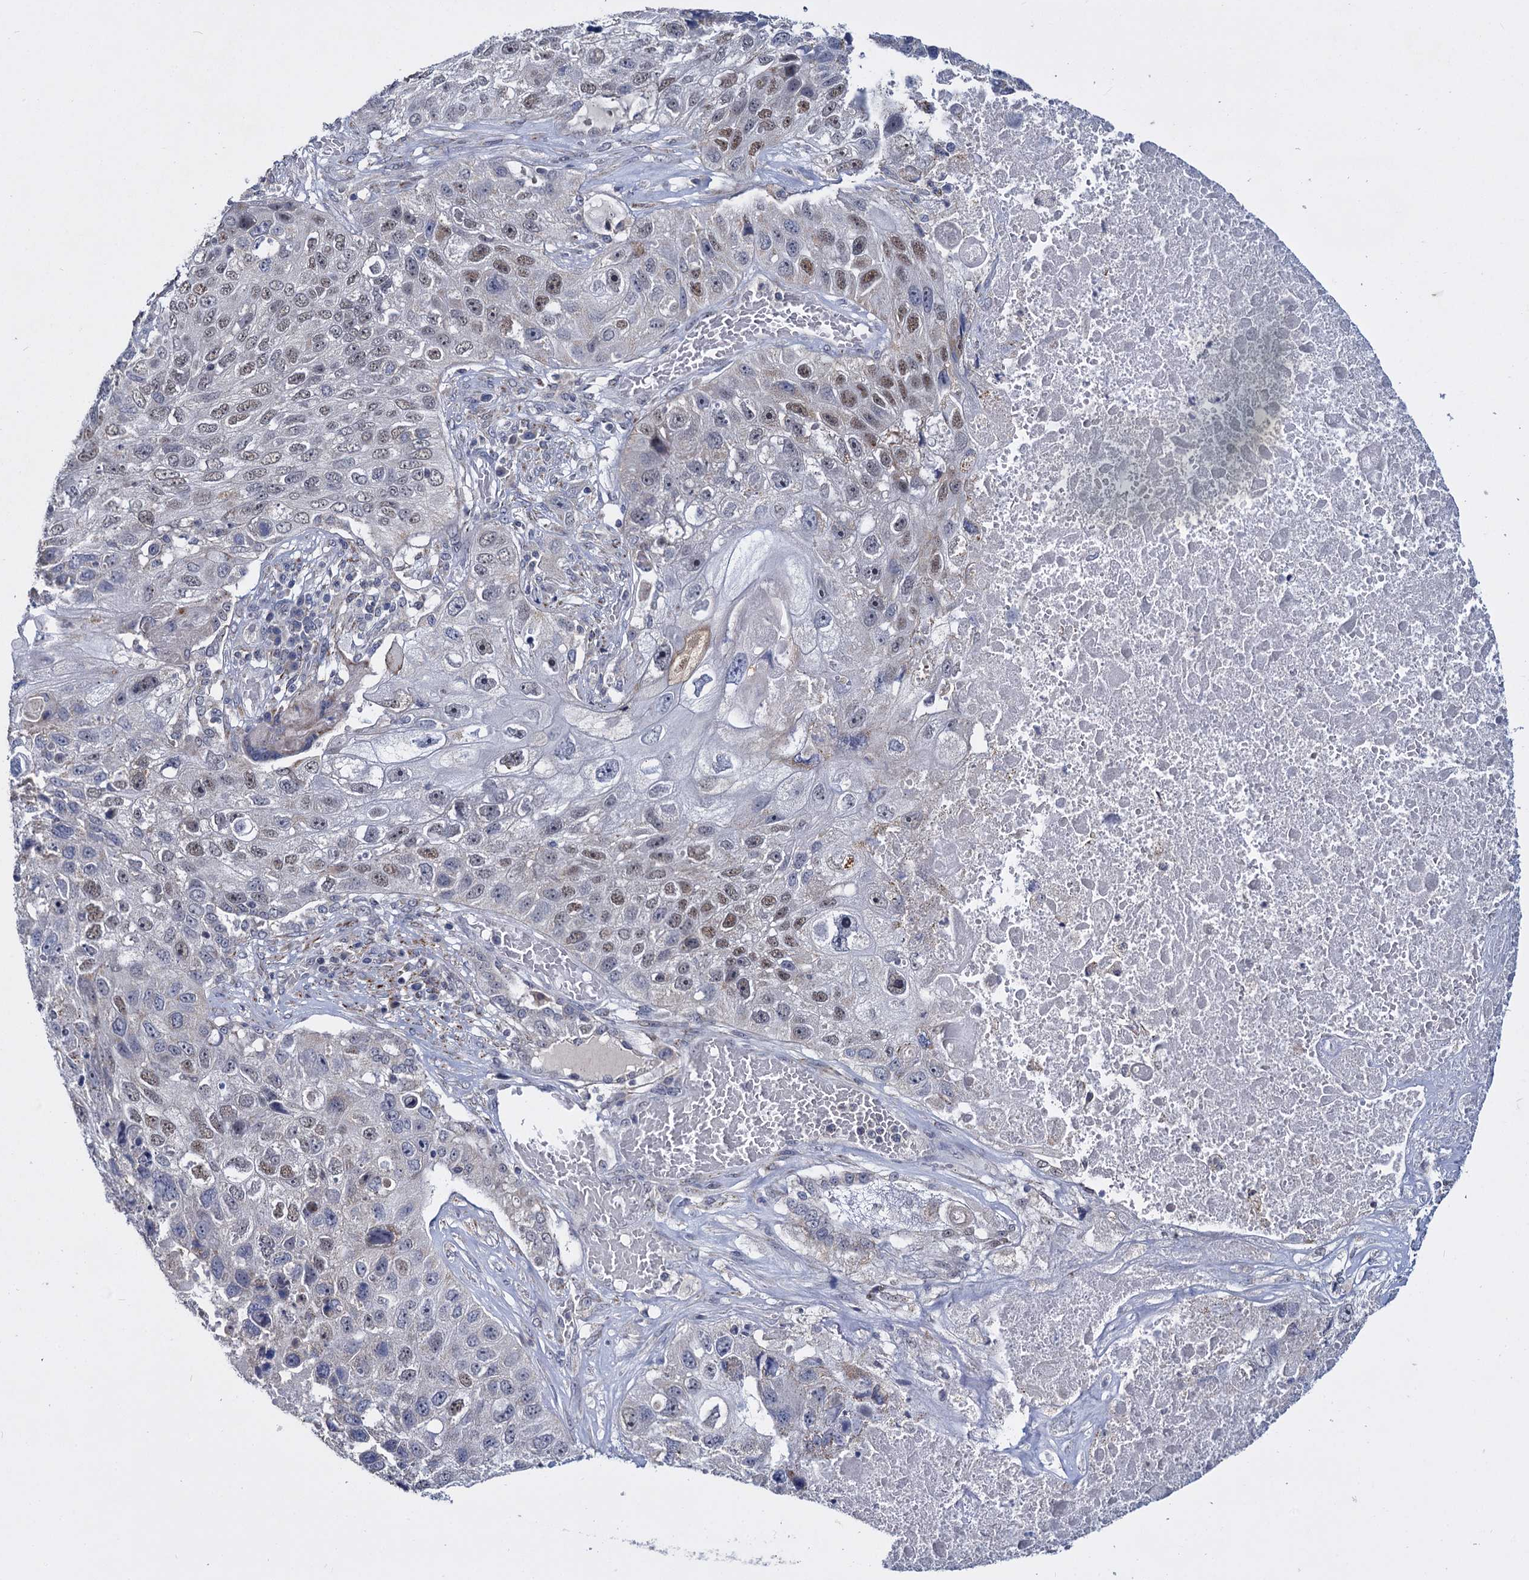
{"staining": {"intensity": "moderate", "quantity": "<25%", "location": "nuclear"}, "tissue": "lung cancer", "cell_type": "Tumor cells", "image_type": "cancer", "snomed": [{"axis": "morphology", "description": "Squamous cell carcinoma, NOS"}, {"axis": "topography", "description": "Lung"}], "caption": "A high-resolution photomicrograph shows immunohistochemistry (IHC) staining of lung cancer (squamous cell carcinoma), which exhibits moderate nuclear staining in about <25% of tumor cells.", "gene": "RPUSD4", "patient": {"sex": "male", "age": 61}}